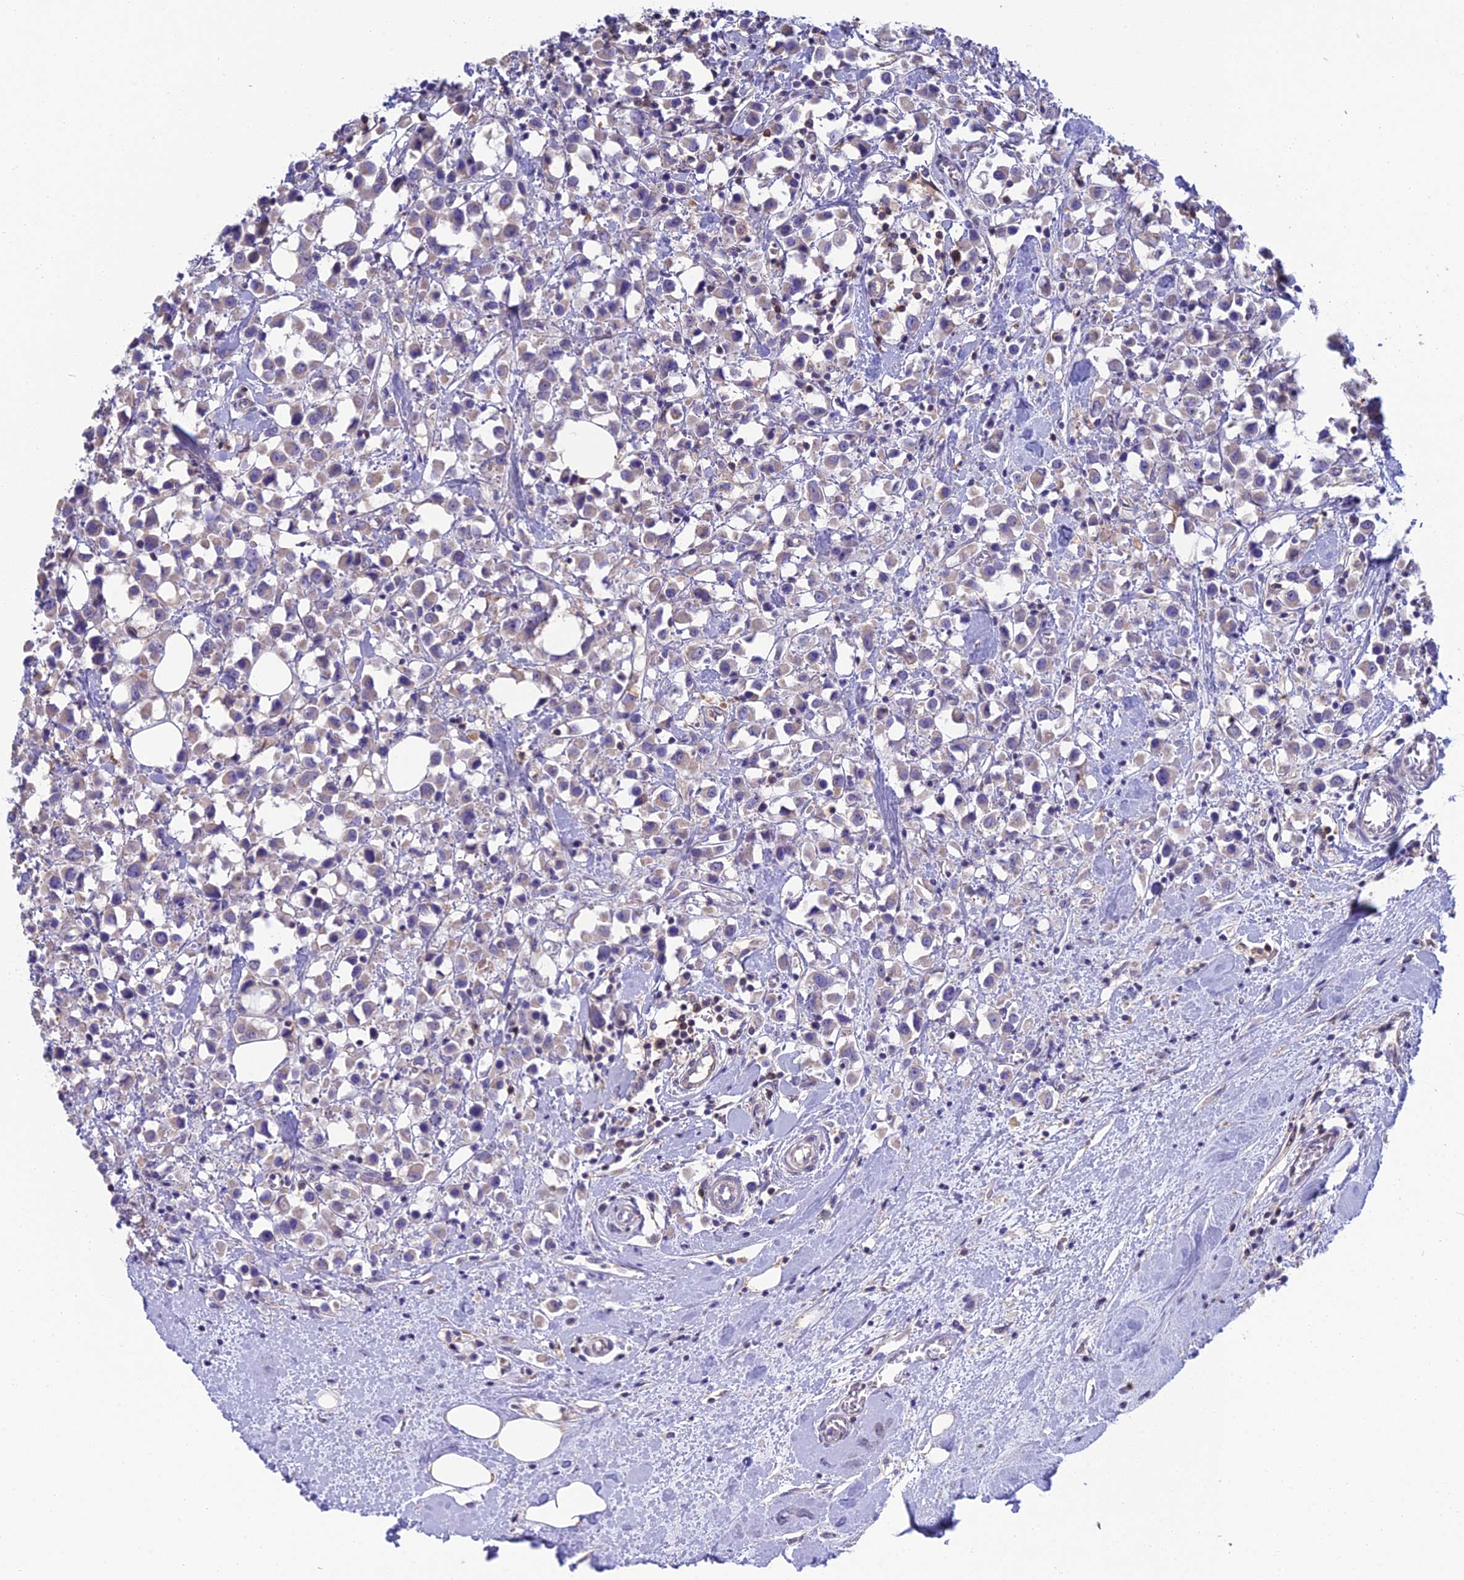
{"staining": {"intensity": "negative", "quantity": "none", "location": "none"}, "tissue": "breast cancer", "cell_type": "Tumor cells", "image_type": "cancer", "snomed": [{"axis": "morphology", "description": "Duct carcinoma"}, {"axis": "topography", "description": "Breast"}], "caption": "DAB (3,3'-diaminobenzidine) immunohistochemical staining of breast cancer demonstrates no significant positivity in tumor cells.", "gene": "SNAP91", "patient": {"sex": "female", "age": 61}}